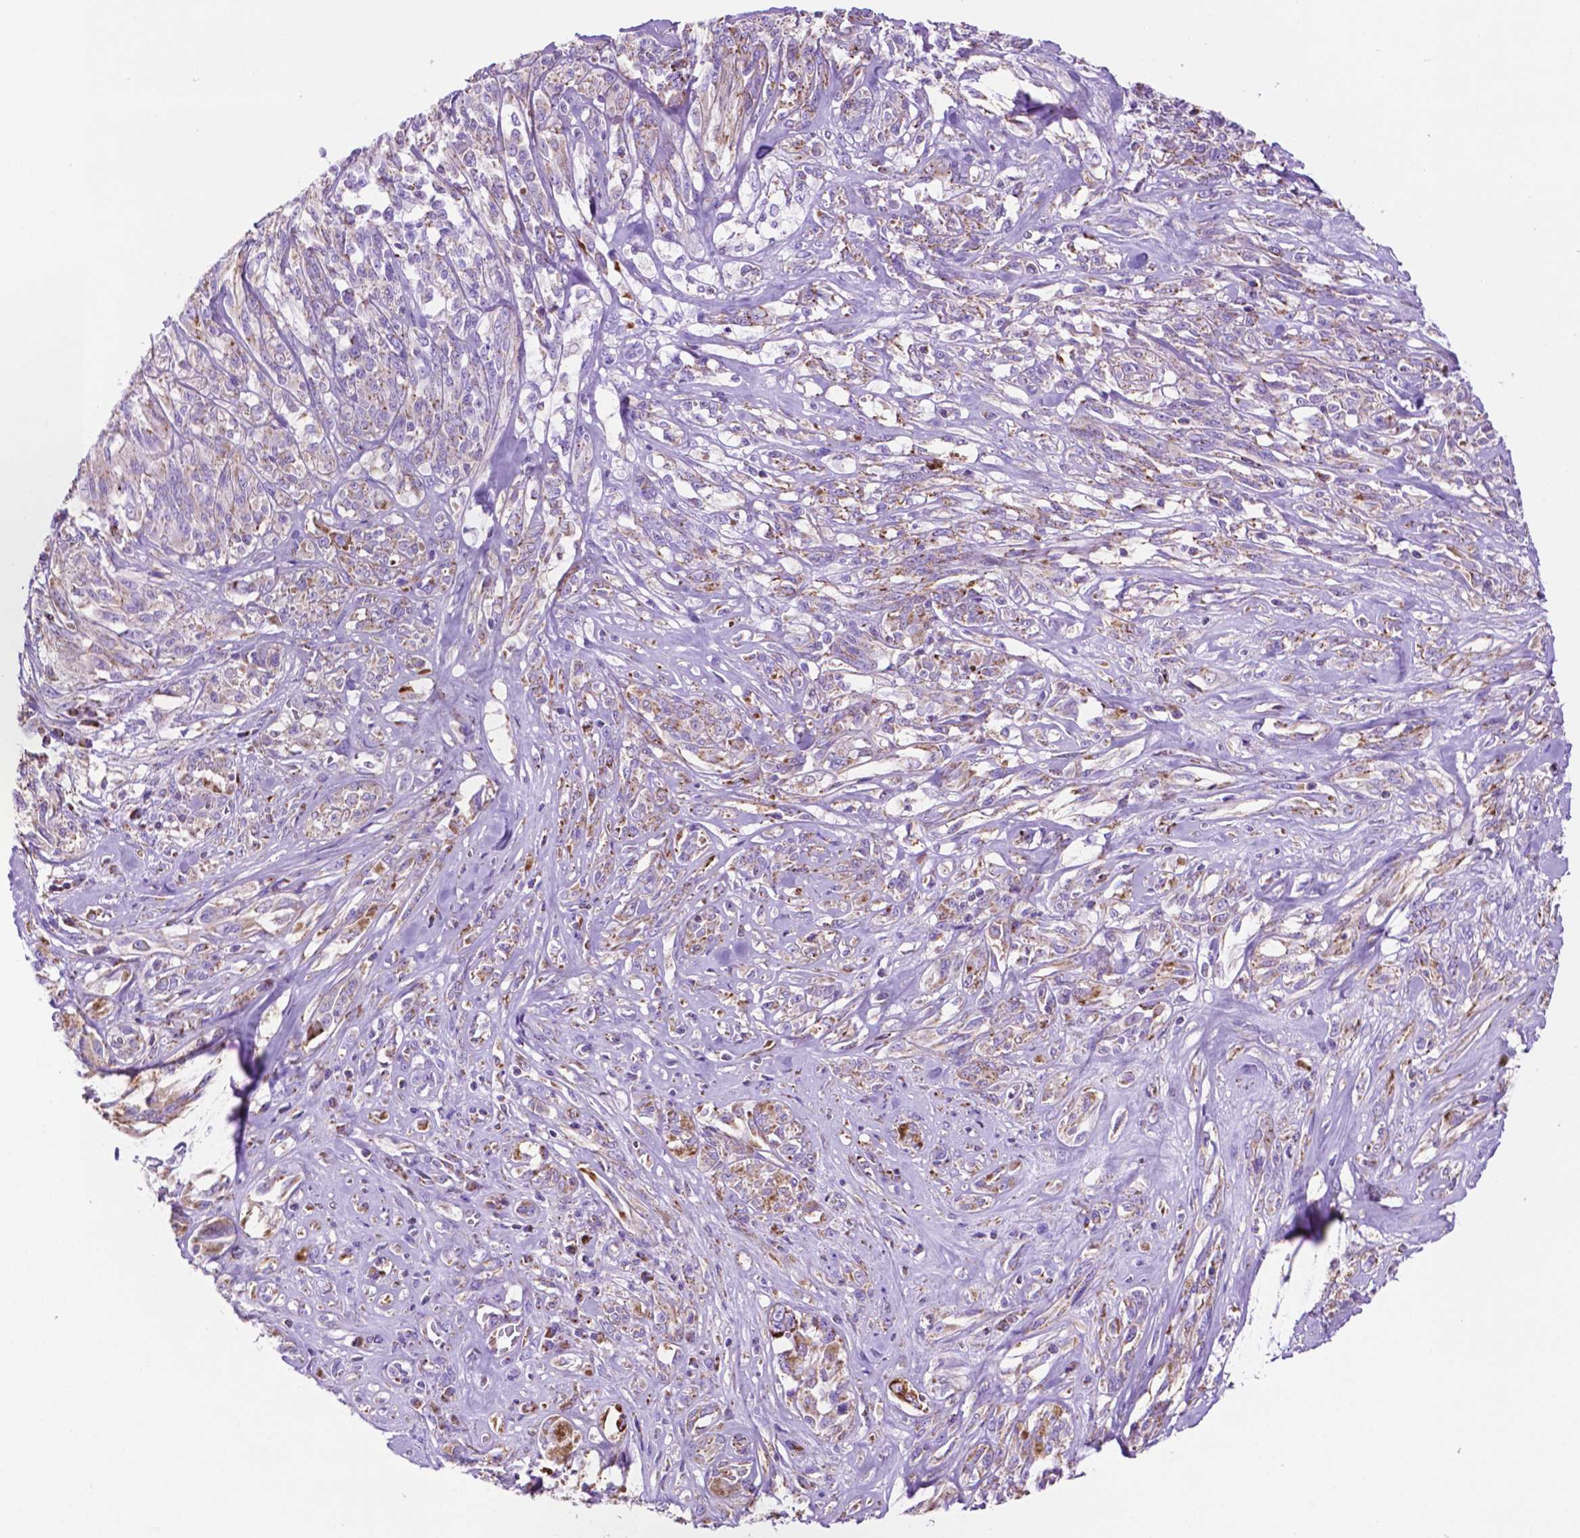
{"staining": {"intensity": "weak", "quantity": "25%-75%", "location": "cytoplasmic/membranous"}, "tissue": "melanoma", "cell_type": "Tumor cells", "image_type": "cancer", "snomed": [{"axis": "morphology", "description": "Malignant melanoma, NOS"}, {"axis": "topography", "description": "Skin"}], "caption": "Immunohistochemistry staining of melanoma, which reveals low levels of weak cytoplasmic/membranous staining in approximately 25%-75% of tumor cells indicating weak cytoplasmic/membranous protein expression. The staining was performed using DAB (3,3'-diaminobenzidine) (brown) for protein detection and nuclei were counterstained in hematoxylin (blue).", "gene": "GDPD5", "patient": {"sex": "female", "age": 91}}